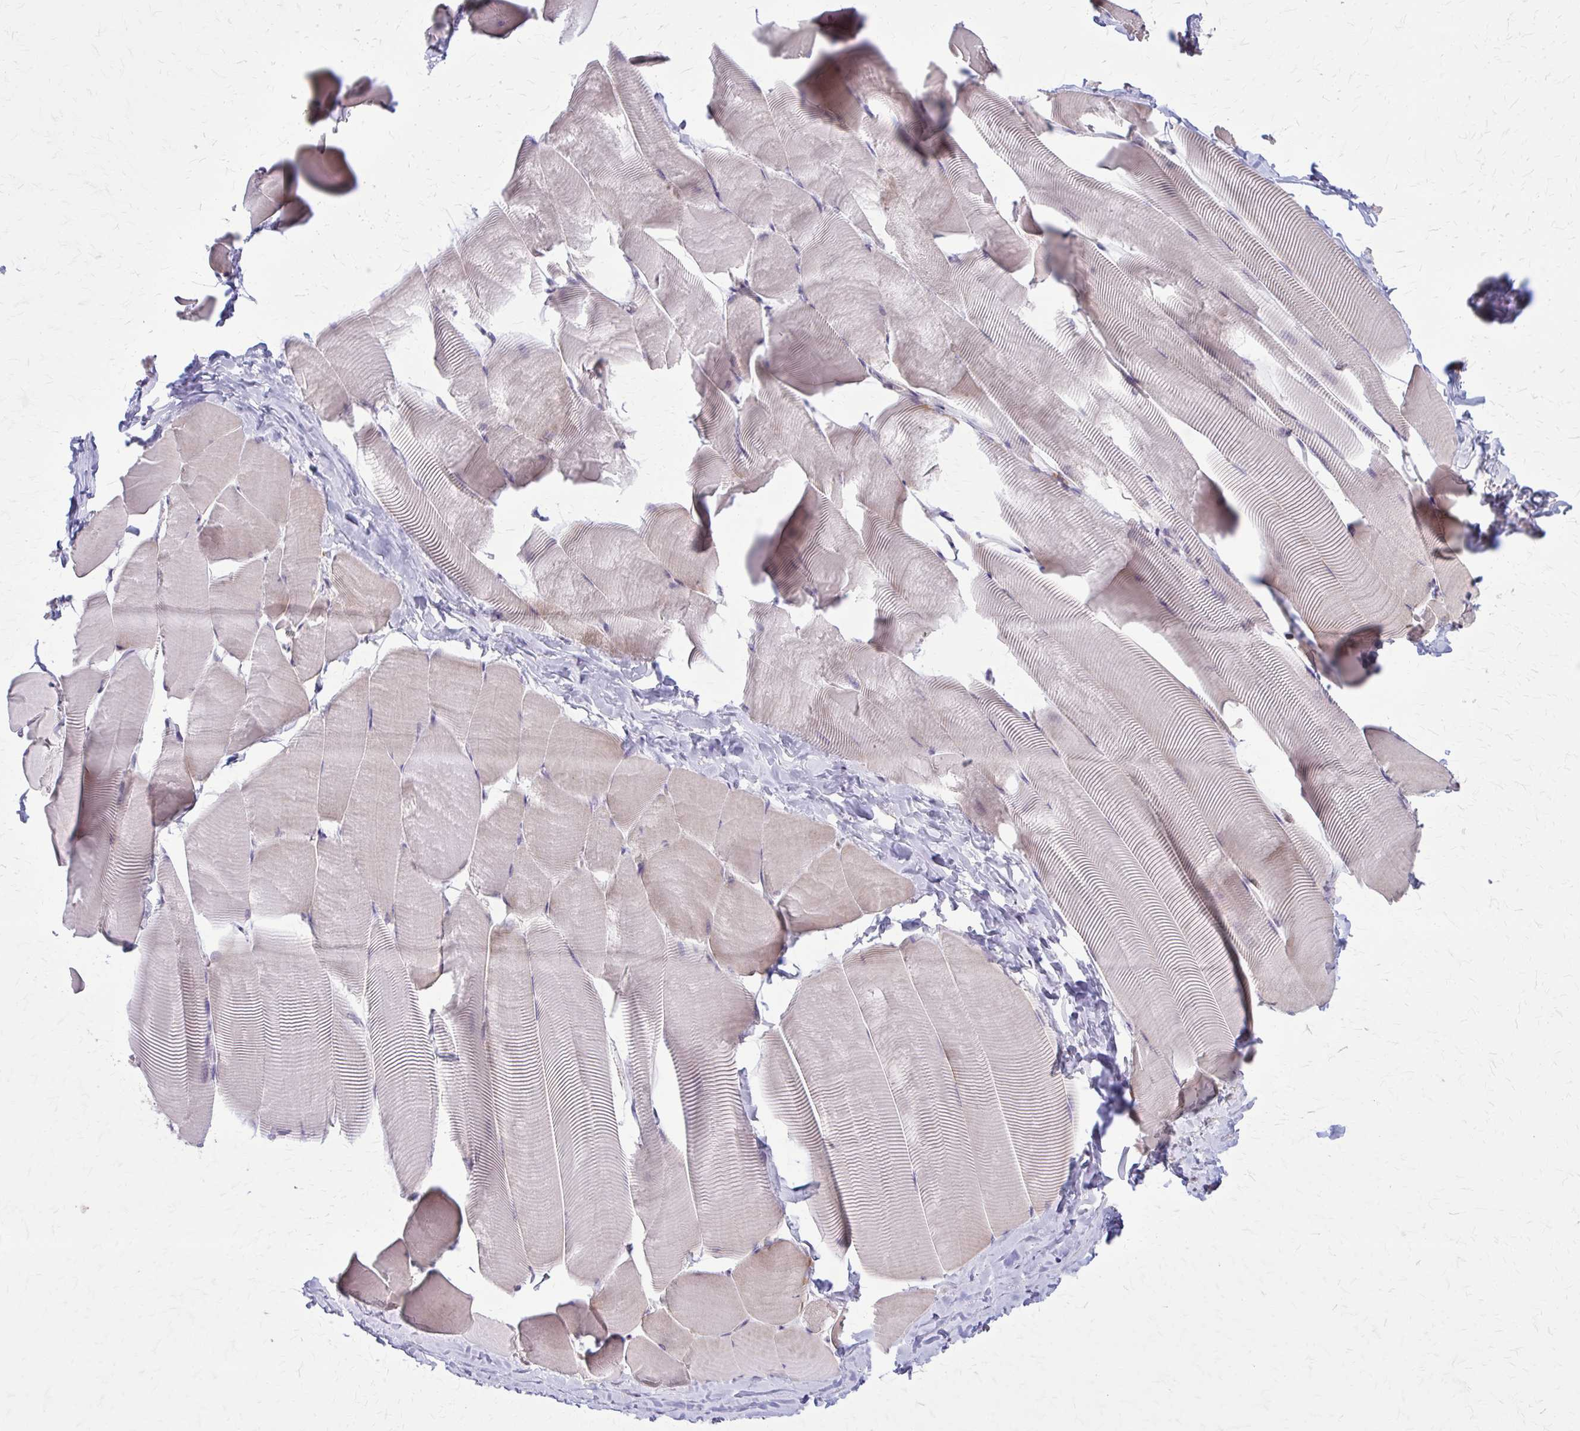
{"staining": {"intensity": "negative", "quantity": "none", "location": "none"}, "tissue": "skeletal muscle", "cell_type": "Myocytes", "image_type": "normal", "snomed": [{"axis": "morphology", "description": "Normal tissue, NOS"}, {"axis": "topography", "description": "Skeletal muscle"}], "caption": "IHC image of benign skeletal muscle: skeletal muscle stained with DAB (3,3'-diaminobenzidine) demonstrates no significant protein staining in myocytes. (DAB (3,3'-diaminobenzidine) immunohistochemistry (IHC) with hematoxylin counter stain).", "gene": "NRBF2", "patient": {"sex": "male", "age": 25}}